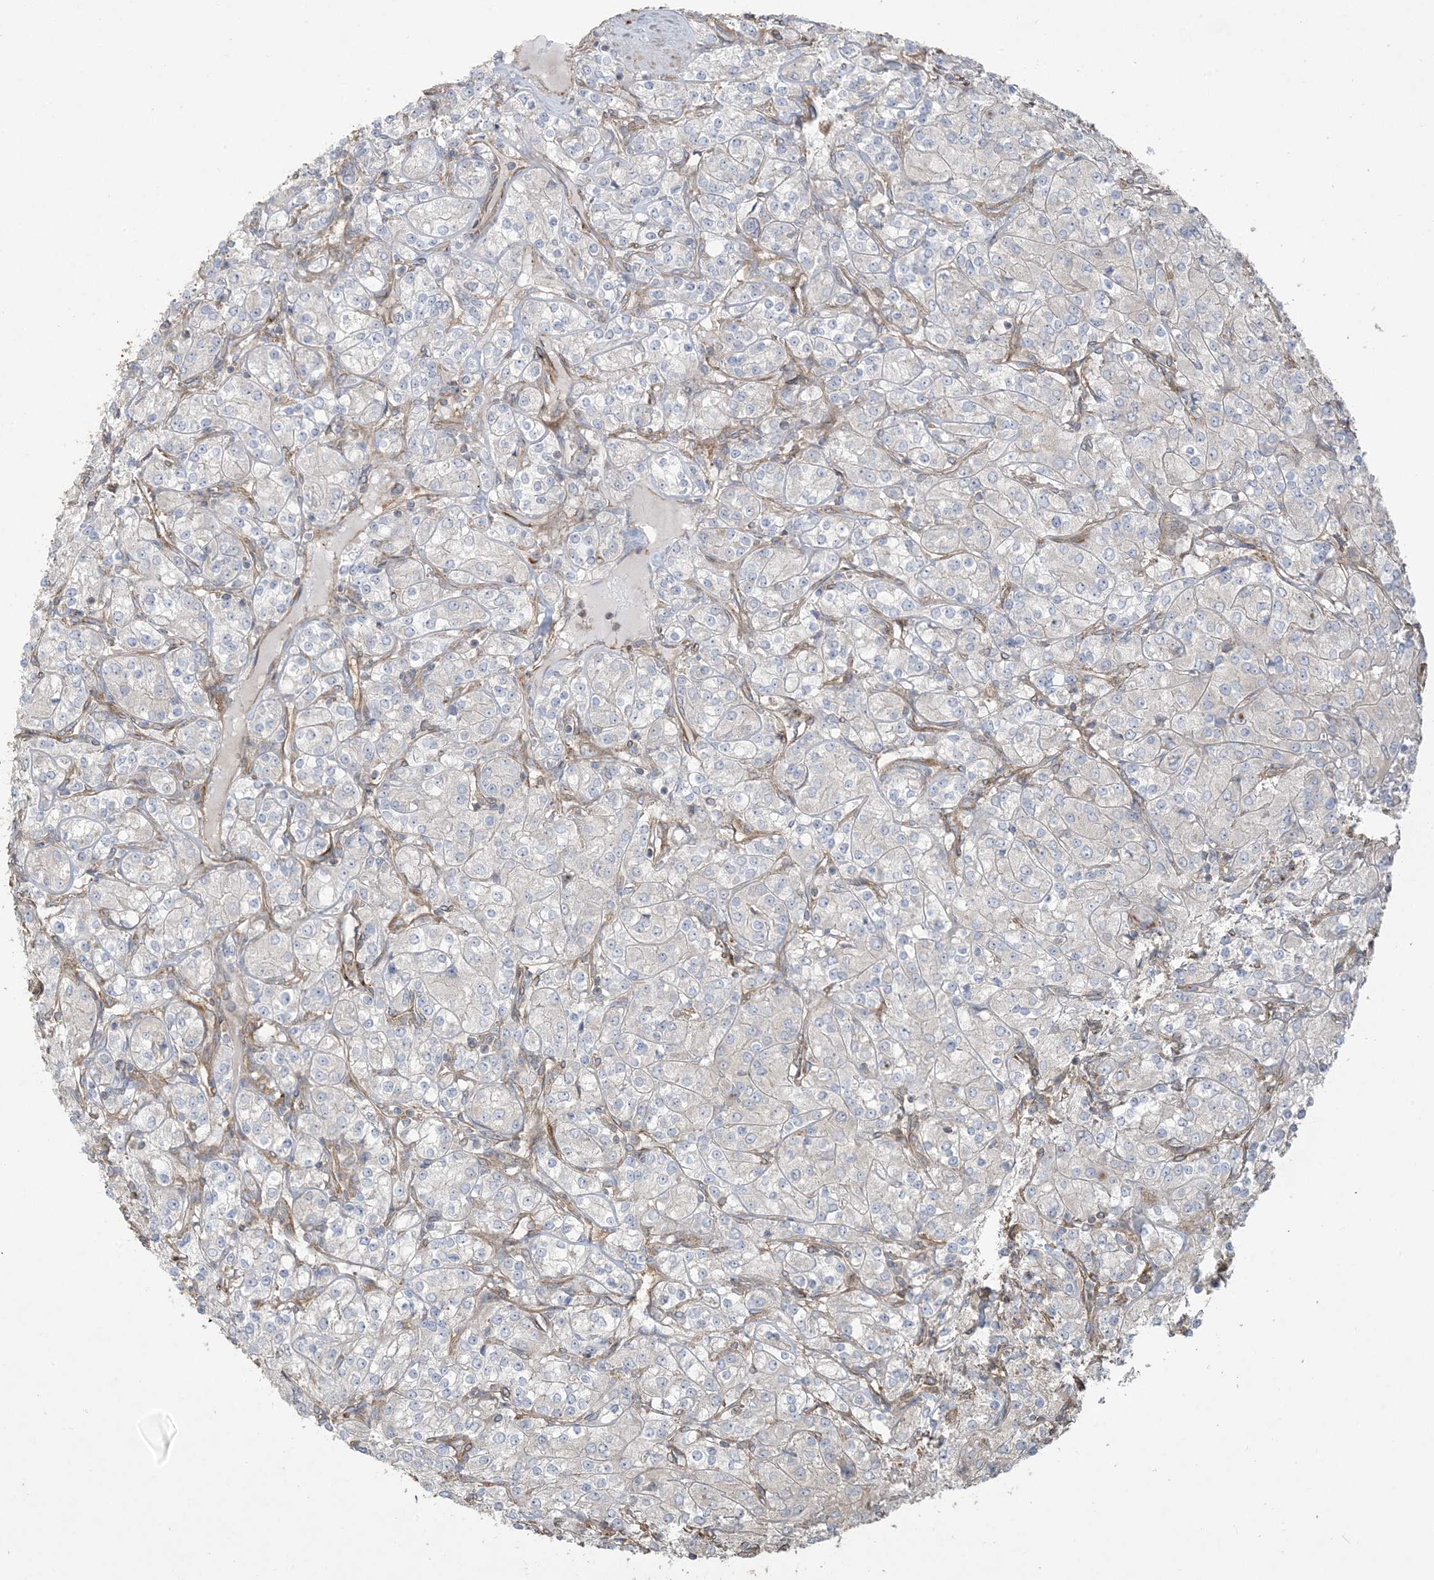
{"staining": {"intensity": "negative", "quantity": "none", "location": "none"}, "tissue": "renal cancer", "cell_type": "Tumor cells", "image_type": "cancer", "snomed": [{"axis": "morphology", "description": "Adenocarcinoma, NOS"}, {"axis": "topography", "description": "Kidney"}], "caption": "Tumor cells are negative for brown protein staining in renal cancer (adenocarcinoma).", "gene": "KLHL18", "patient": {"sex": "male", "age": 77}}